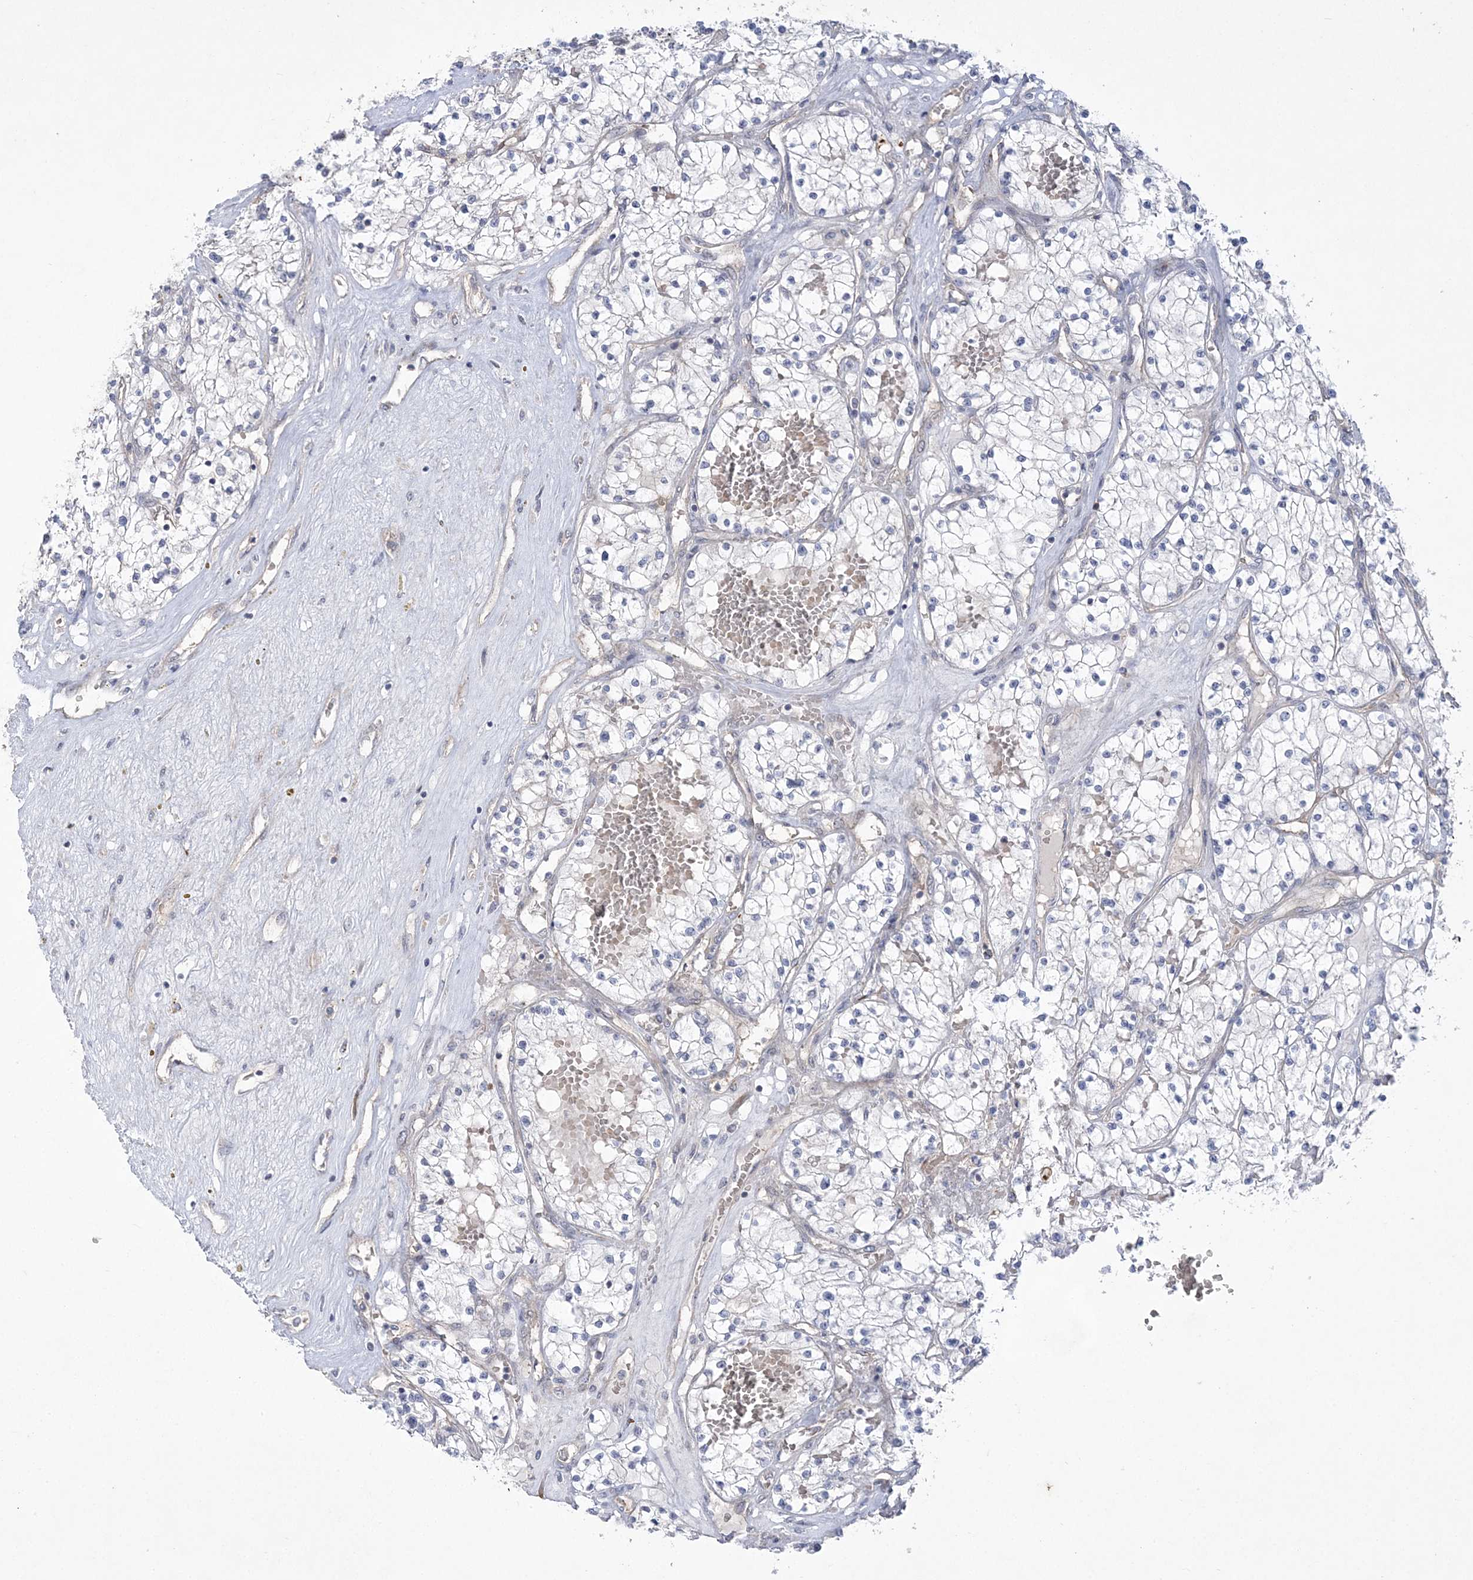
{"staining": {"intensity": "negative", "quantity": "none", "location": "none"}, "tissue": "renal cancer", "cell_type": "Tumor cells", "image_type": "cancer", "snomed": [{"axis": "morphology", "description": "Normal tissue, NOS"}, {"axis": "morphology", "description": "Adenocarcinoma, NOS"}, {"axis": "topography", "description": "Kidney"}], "caption": "The histopathology image exhibits no significant positivity in tumor cells of renal cancer. The staining was performed using DAB to visualize the protein expression in brown, while the nuclei were stained in blue with hematoxylin (Magnification: 20x).", "gene": "ADAMTS12", "patient": {"sex": "male", "age": 68}}